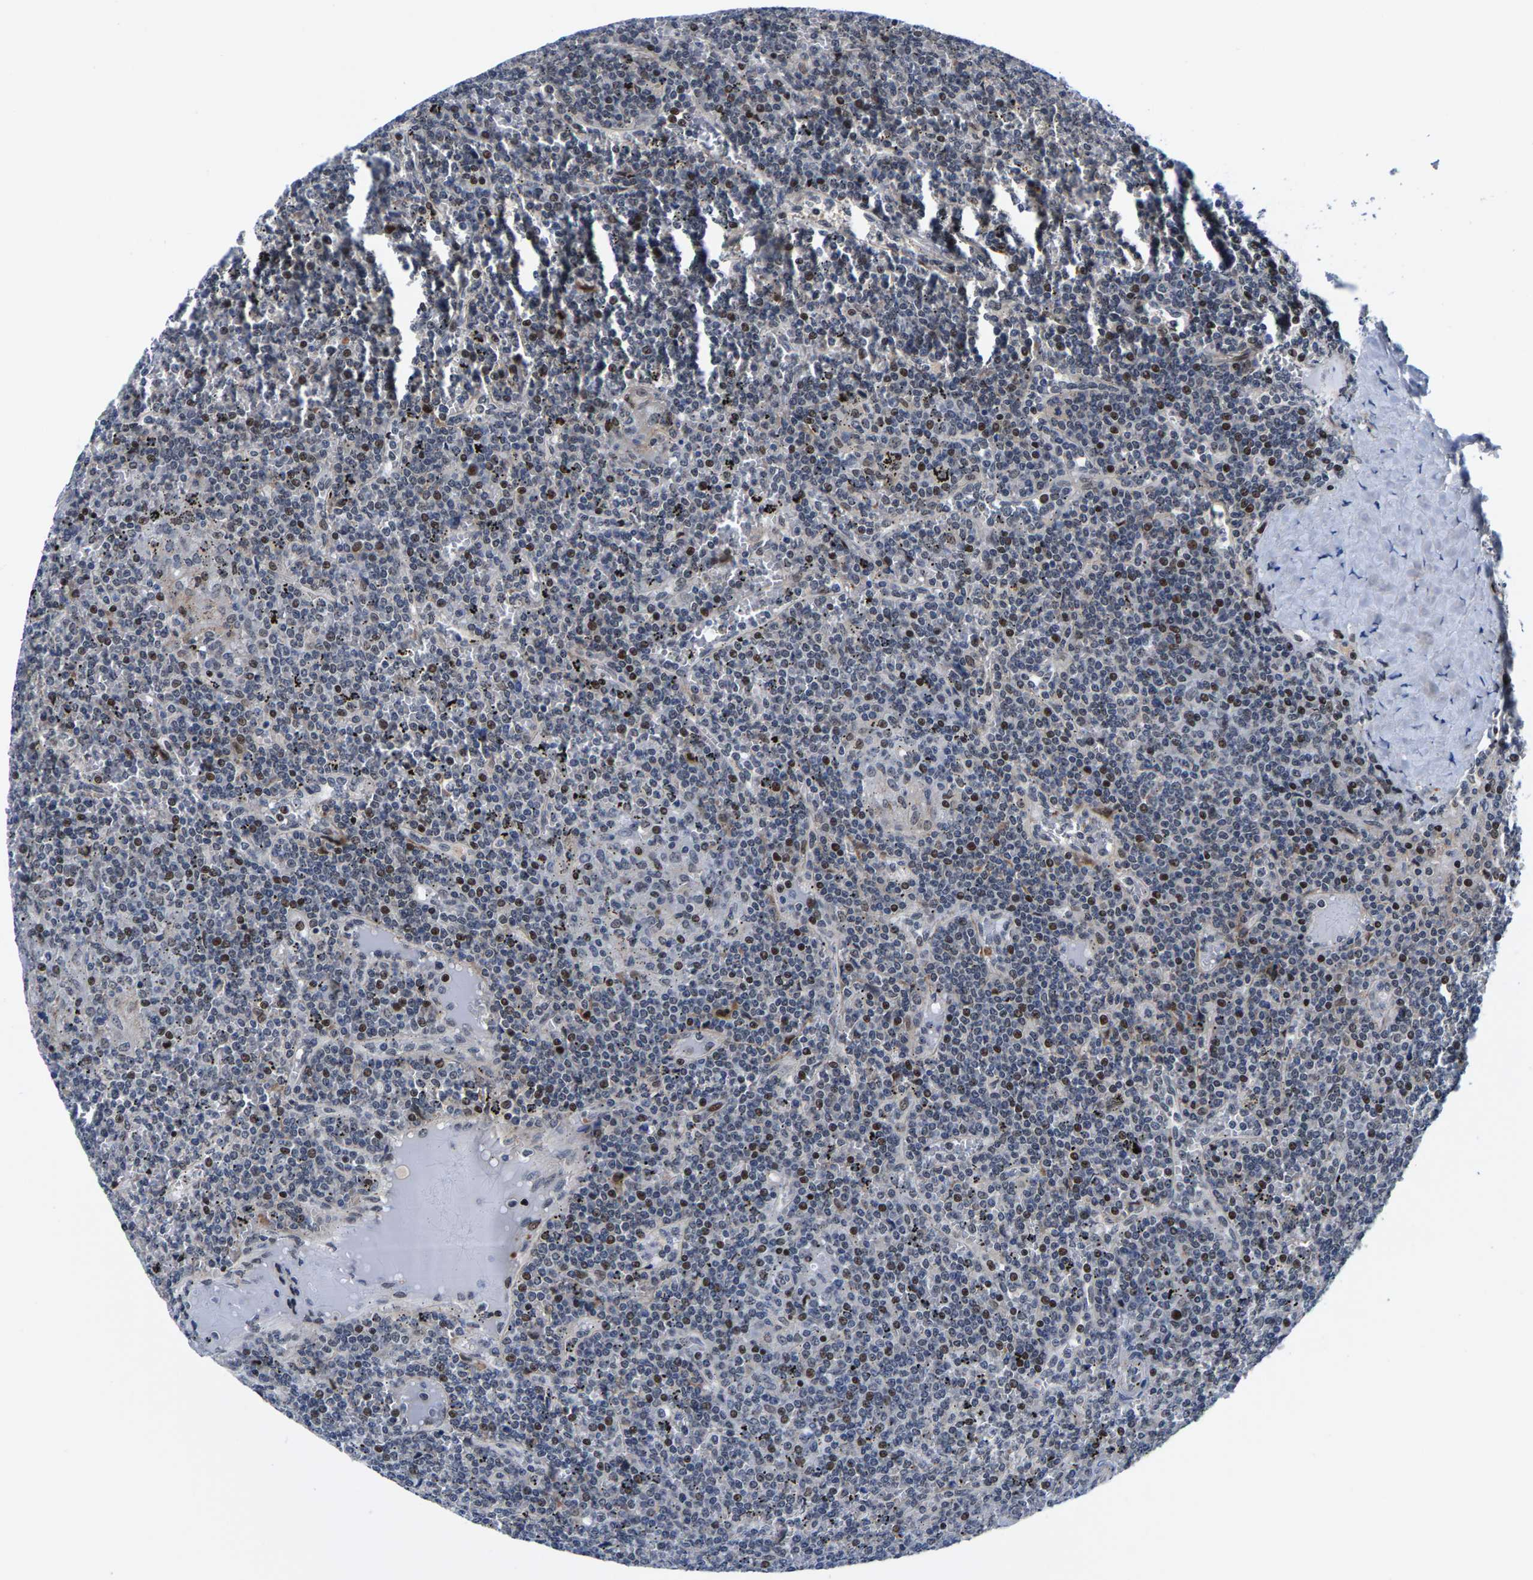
{"staining": {"intensity": "moderate", "quantity": "25%-75%", "location": "nuclear"}, "tissue": "lymphoma", "cell_type": "Tumor cells", "image_type": "cancer", "snomed": [{"axis": "morphology", "description": "Malignant lymphoma, non-Hodgkin's type, Low grade"}, {"axis": "topography", "description": "Spleen"}], "caption": "The histopathology image reveals a brown stain indicating the presence of a protein in the nuclear of tumor cells in lymphoma. The staining was performed using DAB (3,3'-diaminobenzidine) to visualize the protein expression in brown, while the nuclei were stained in blue with hematoxylin (Magnification: 20x).", "gene": "GTPBP10", "patient": {"sex": "female", "age": 19}}